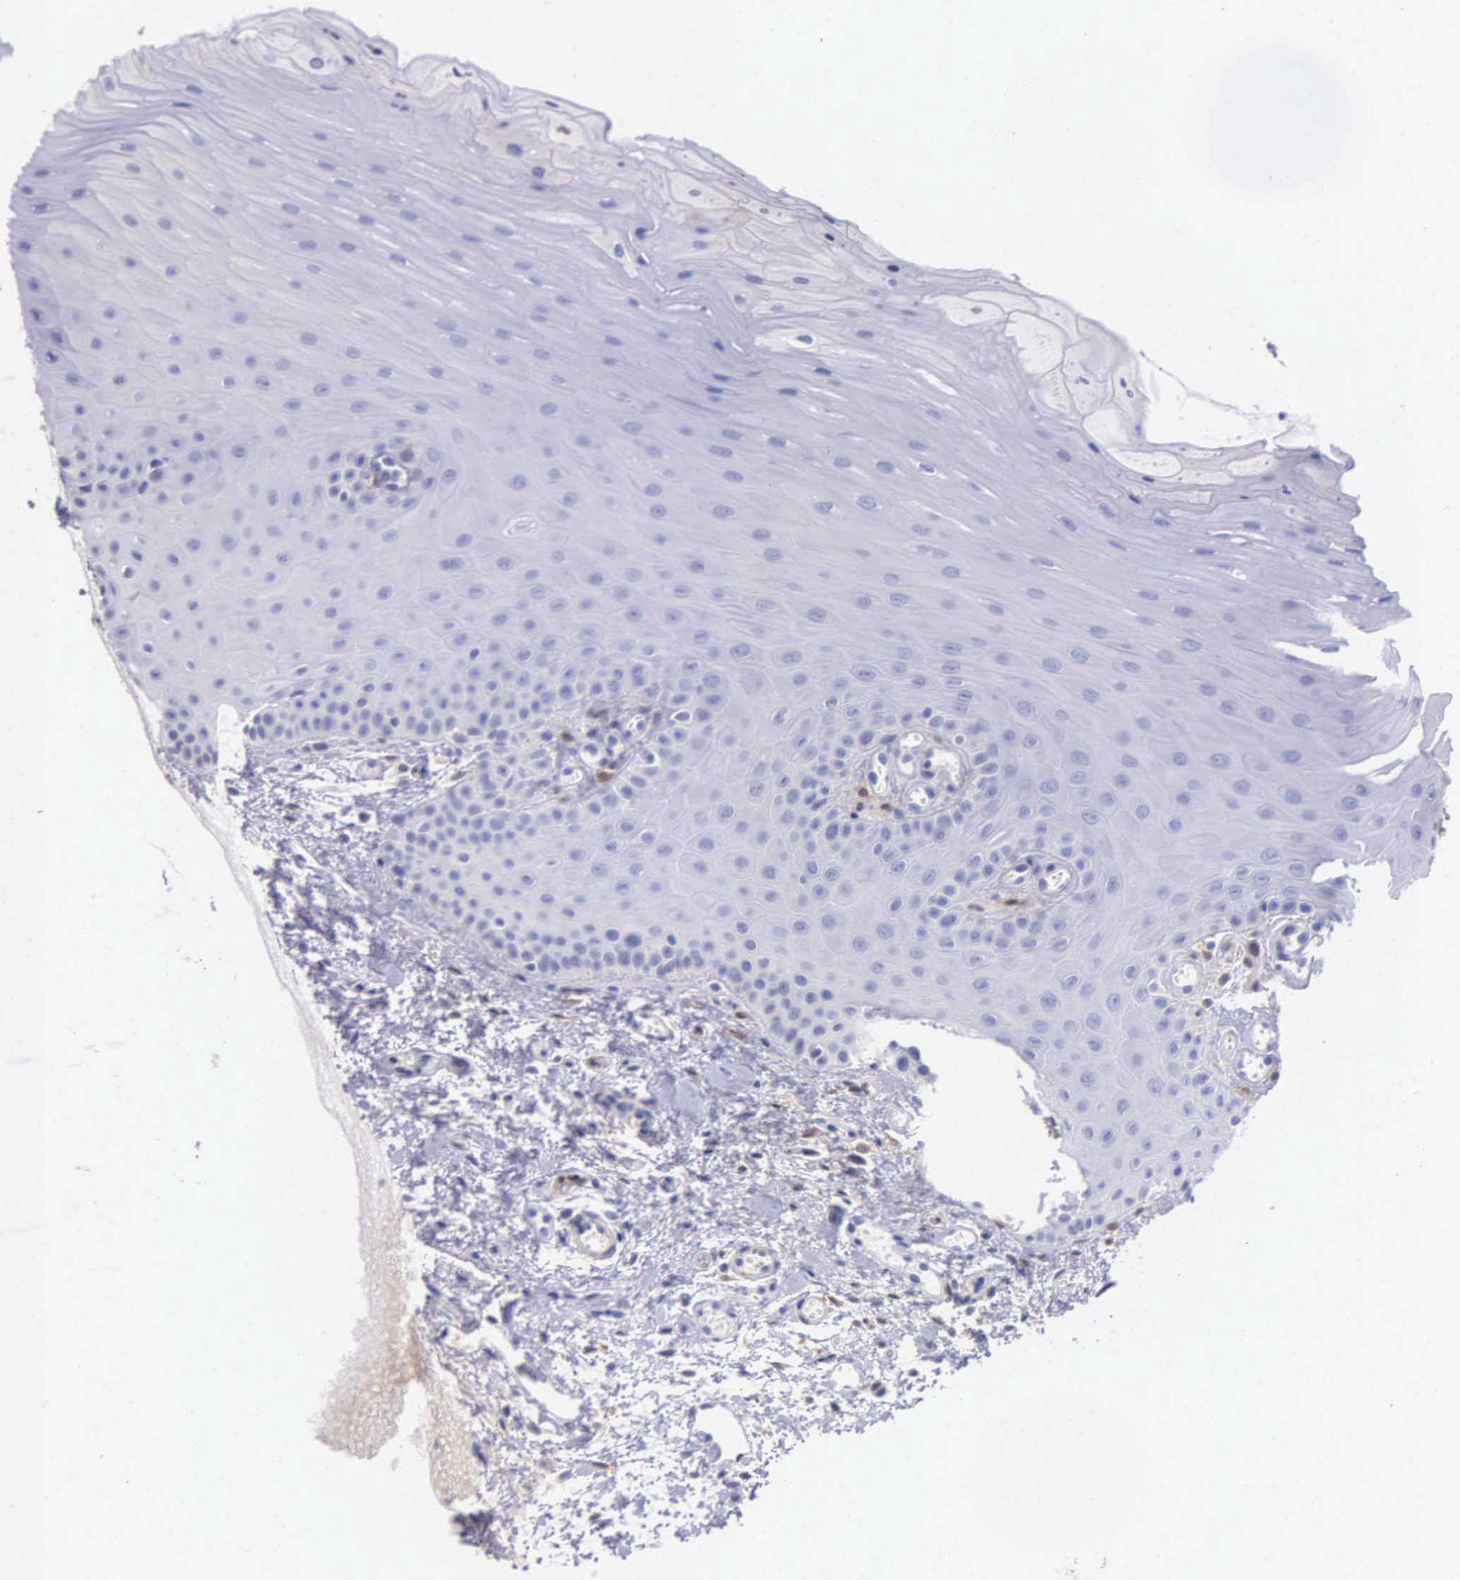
{"staining": {"intensity": "negative", "quantity": "none", "location": "none"}, "tissue": "oral mucosa", "cell_type": "Squamous epithelial cells", "image_type": "normal", "snomed": [{"axis": "morphology", "description": "Normal tissue, NOS"}, {"axis": "topography", "description": "Oral tissue"}], "caption": "A photomicrograph of human oral mucosa is negative for staining in squamous epithelial cells. (Immunohistochemistry, brightfield microscopy, high magnification).", "gene": "GSTT2B", "patient": {"sex": "female", "age": 54}}